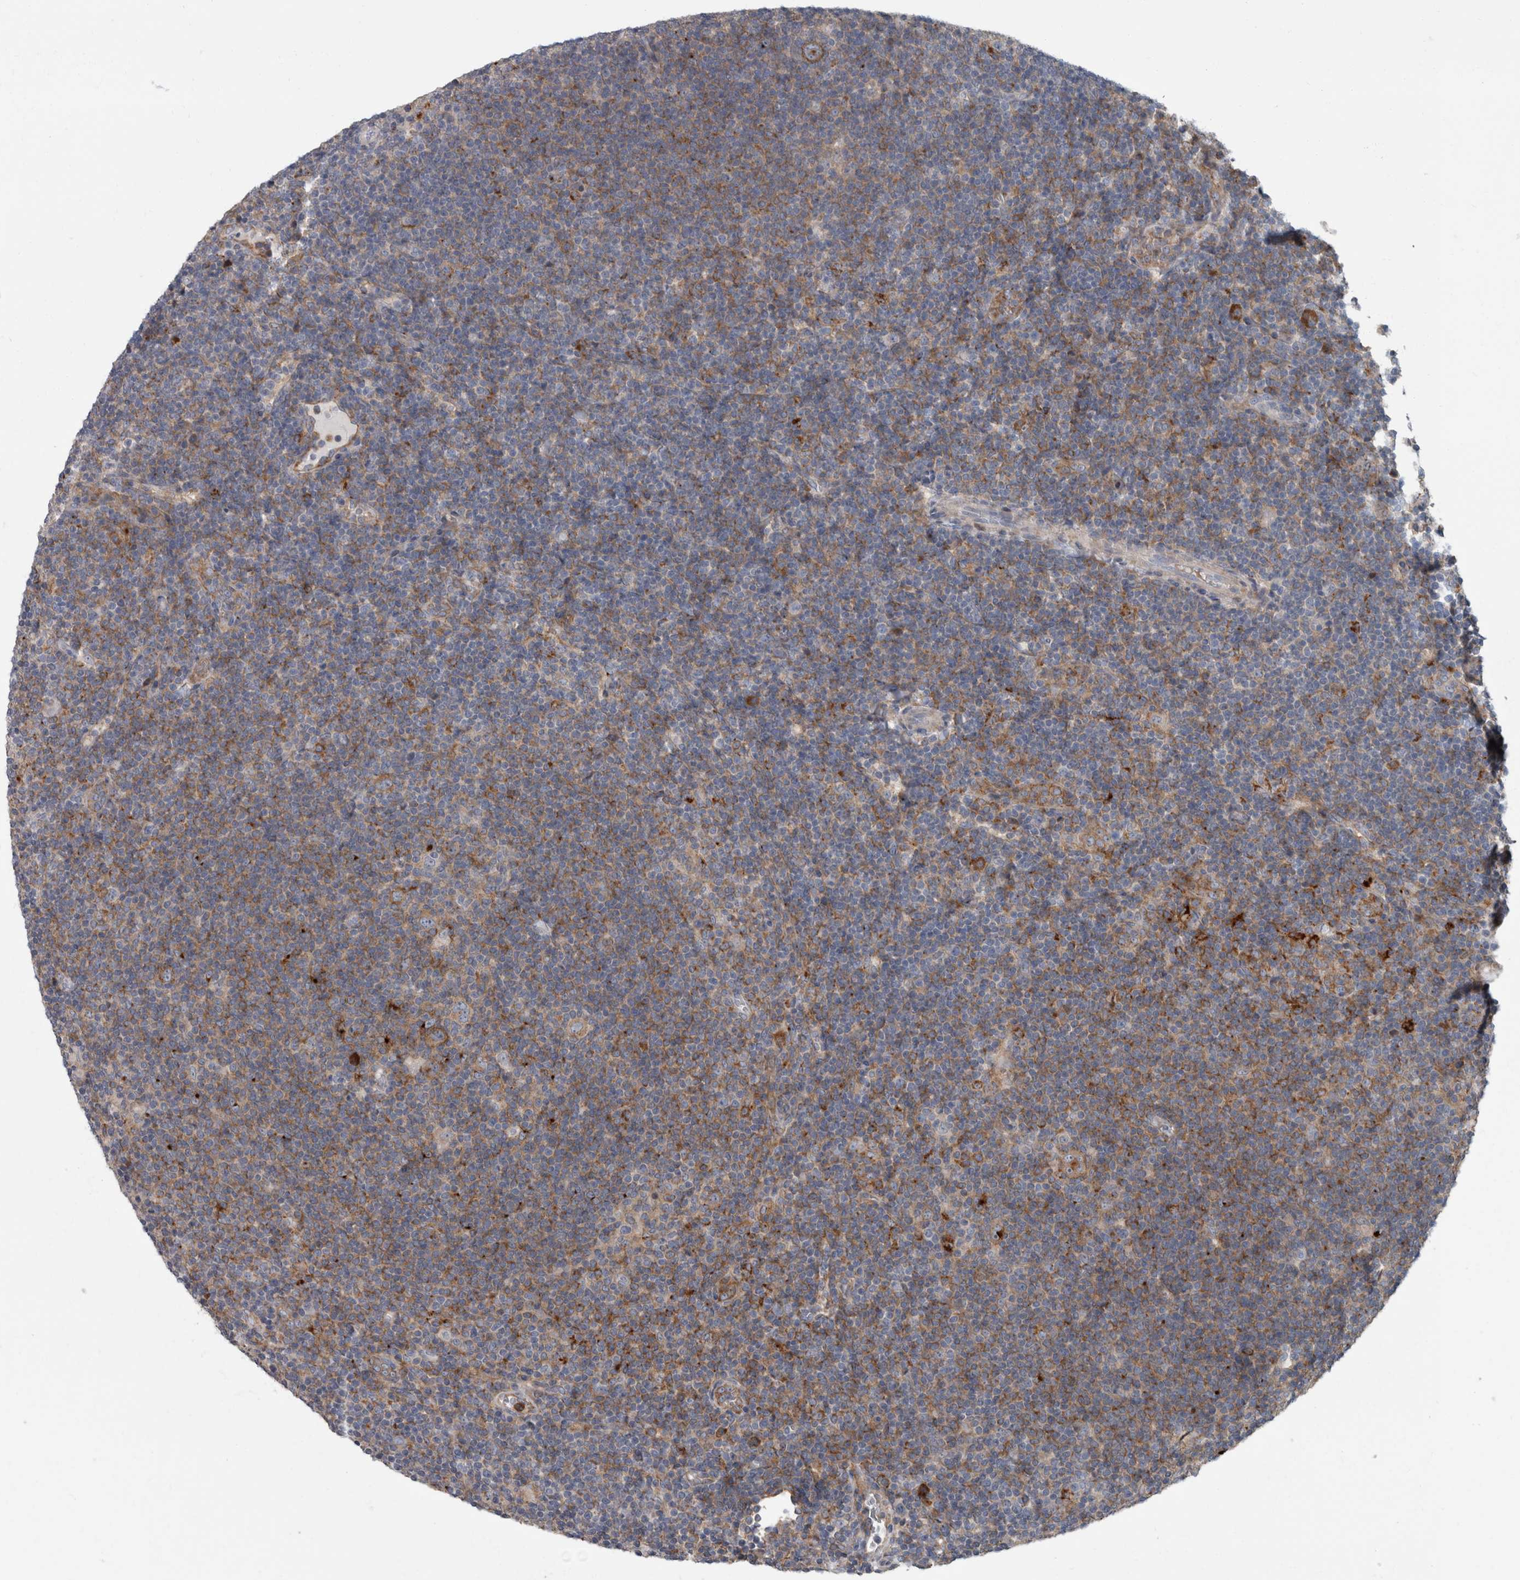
{"staining": {"intensity": "strong", "quantity": "25%-75%", "location": "cytoplasmic/membranous"}, "tissue": "lymphoma", "cell_type": "Tumor cells", "image_type": "cancer", "snomed": [{"axis": "morphology", "description": "Hodgkin's disease, NOS"}, {"axis": "topography", "description": "Lymph node"}], "caption": "Immunohistochemistry image of human lymphoma stained for a protein (brown), which reveals high levels of strong cytoplasmic/membranous staining in approximately 25%-75% of tumor cells.", "gene": "CDC42BPG", "patient": {"sex": "female", "age": 57}}